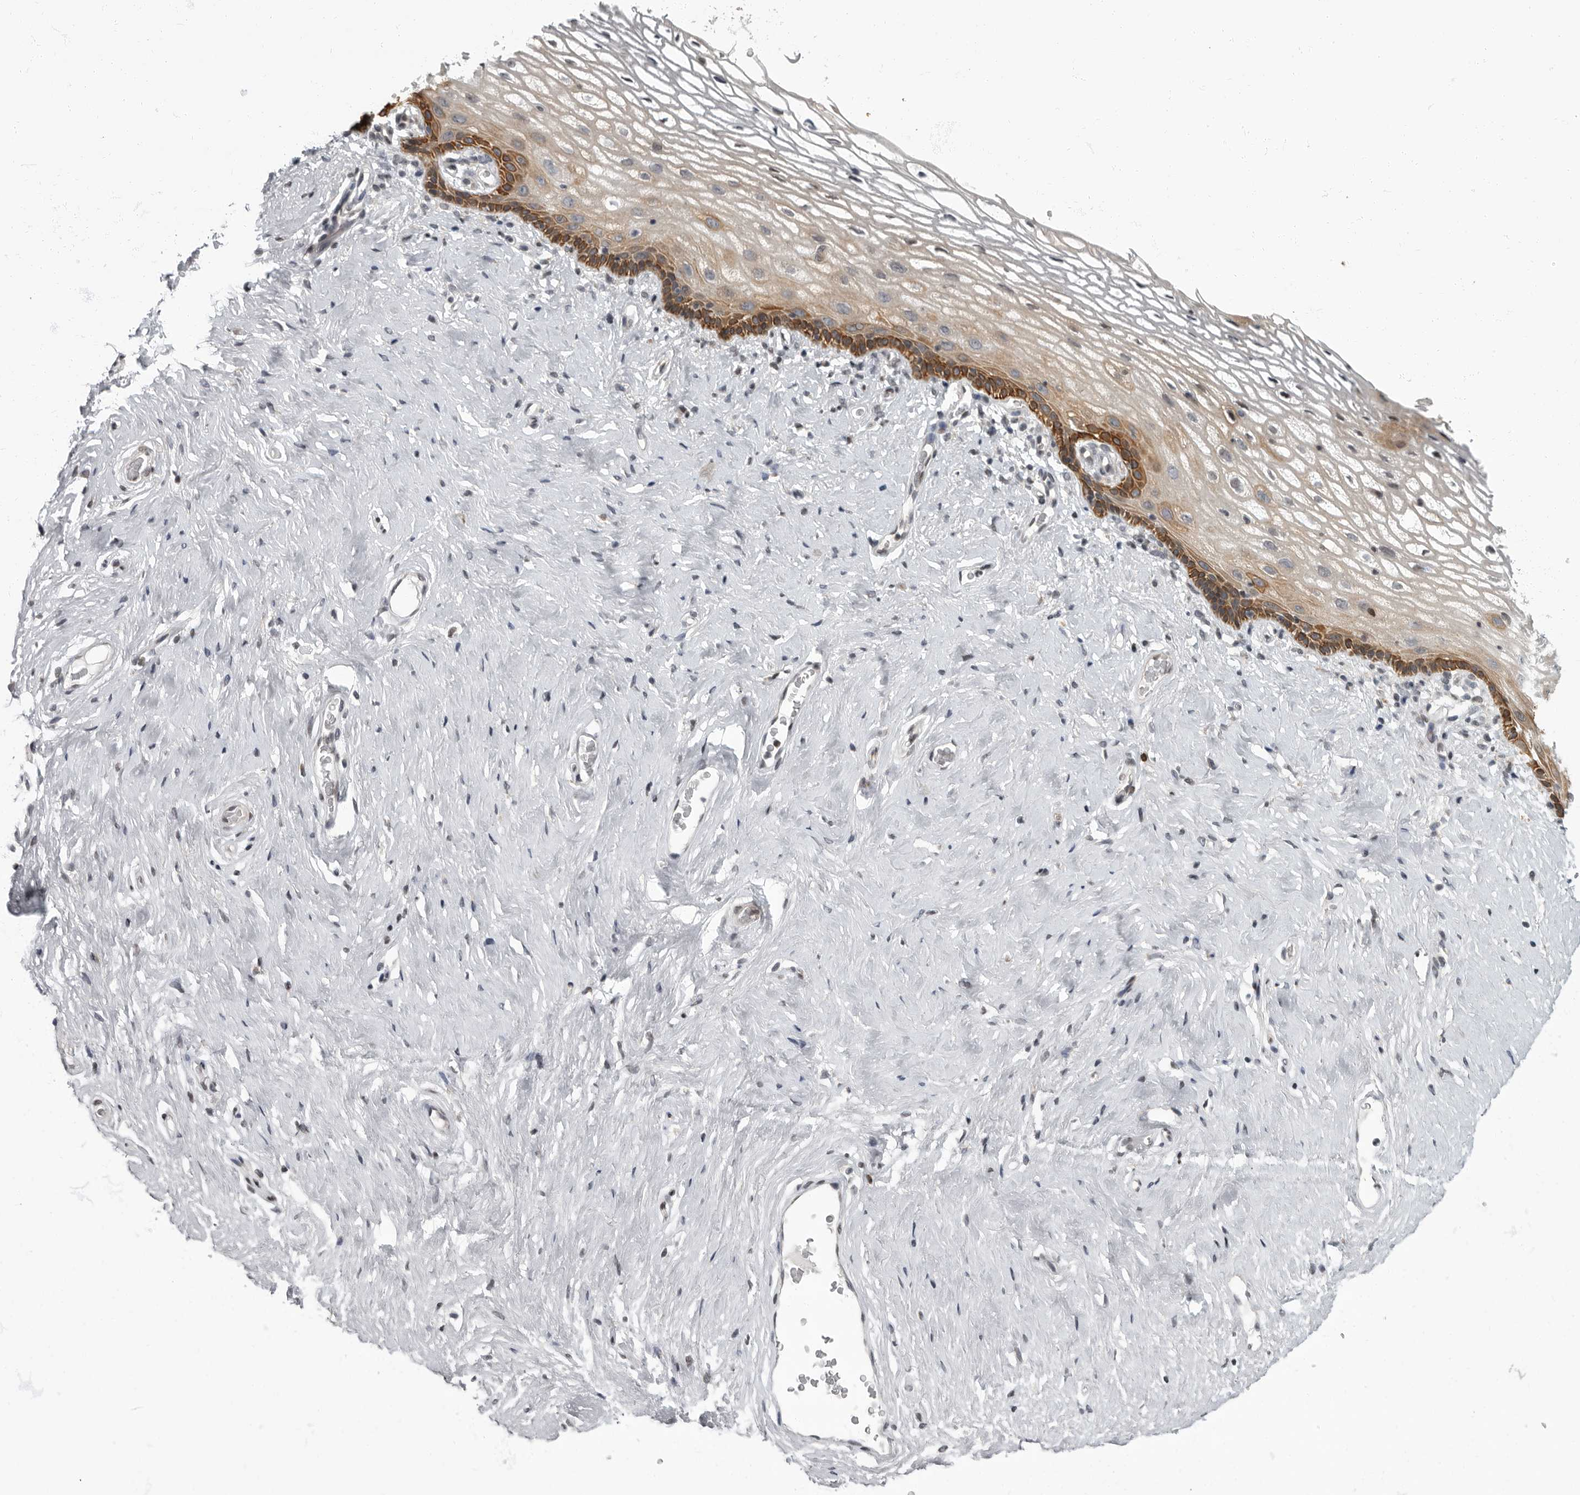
{"staining": {"intensity": "strong", "quantity": "<25%", "location": "cytoplasmic/membranous"}, "tissue": "vagina", "cell_type": "Squamous epithelial cells", "image_type": "normal", "snomed": [{"axis": "morphology", "description": "Normal tissue, NOS"}, {"axis": "morphology", "description": "Adenocarcinoma, NOS"}, {"axis": "topography", "description": "Rectum"}, {"axis": "topography", "description": "Vagina"}], "caption": "Strong cytoplasmic/membranous protein positivity is present in about <25% of squamous epithelial cells in vagina.", "gene": "EVI5", "patient": {"sex": "female", "age": 71}}